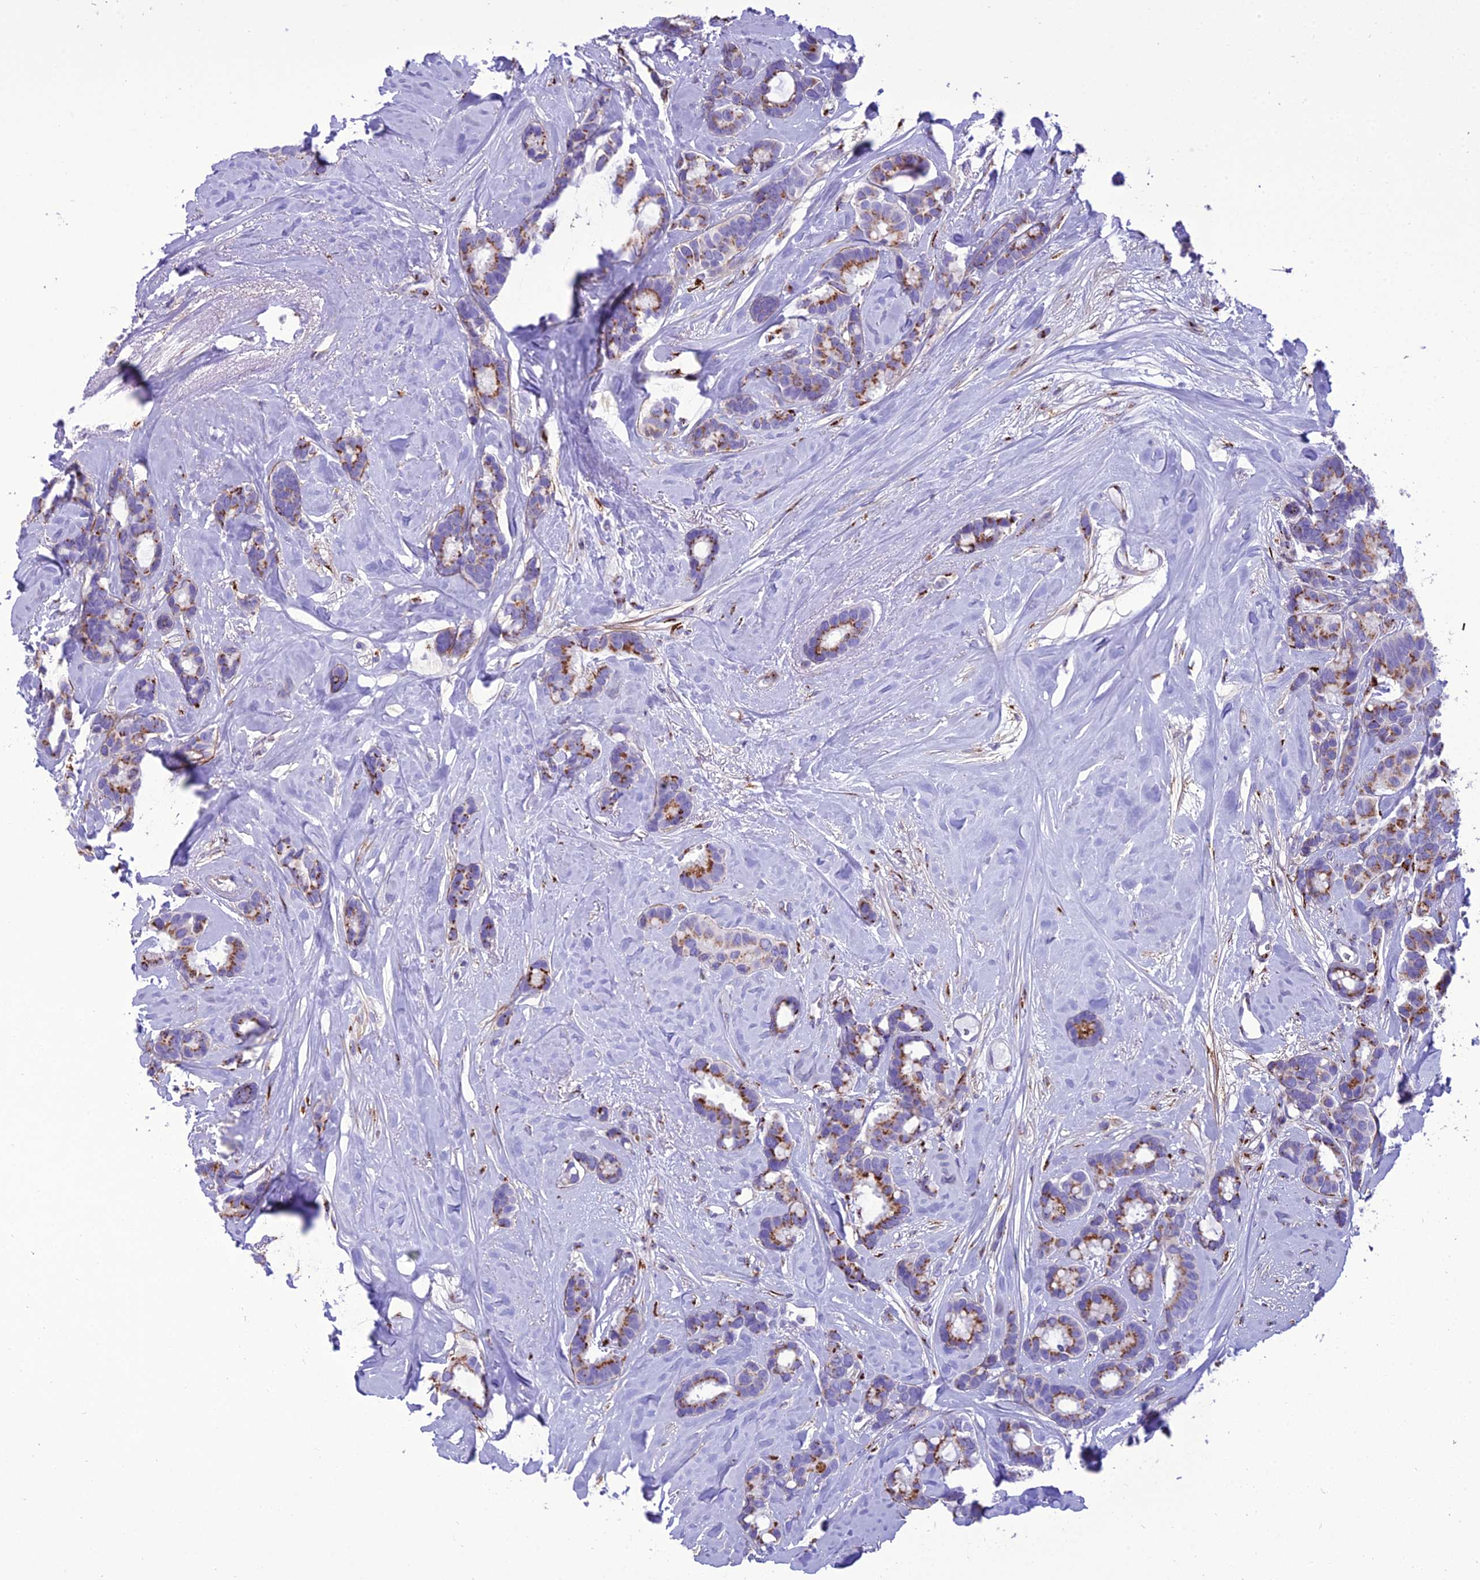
{"staining": {"intensity": "moderate", "quantity": ">75%", "location": "cytoplasmic/membranous"}, "tissue": "breast cancer", "cell_type": "Tumor cells", "image_type": "cancer", "snomed": [{"axis": "morphology", "description": "Duct carcinoma"}, {"axis": "topography", "description": "Breast"}], "caption": "Immunohistochemical staining of human intraductal carcinoma (breast) shows moderate cytoplasmic/membranous protein positivity in approximately >75% of tumor cells.", "gene": "GOLM2", "patient": {"sex": "female", "age": 87}}